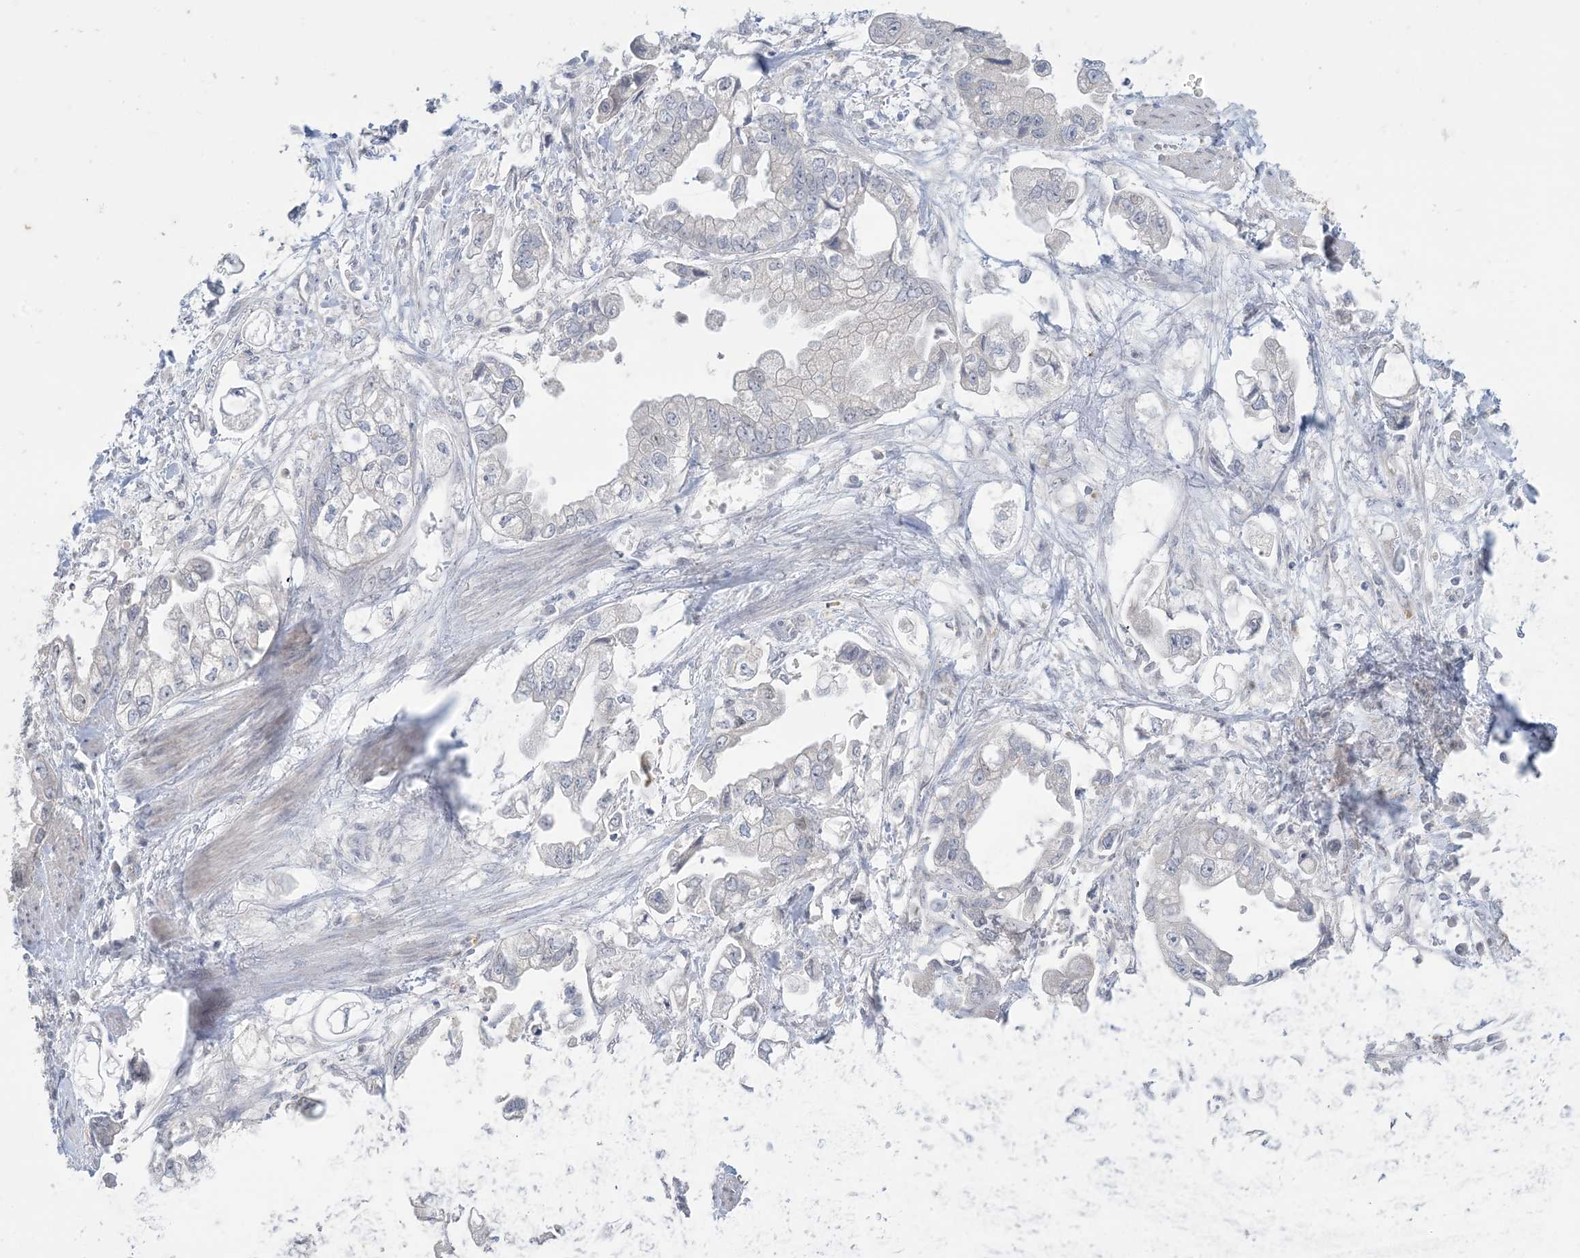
{"staining": {"intensity": "negative", "quantity": "none", "location": "none"}, "tissue": "stomach cancer", "cell_type": "Tumor cells", "image_type": "cancer", "snomed": [{"axis": "morphology", "description": "Adenocarcinoma, NOS"}, {"axis": "topography", "description": "Stomach"}], "caption": "Stomach cancer stained for a protein using IHC reveals no expression tumor cells.", "gene": "KIF3A", "patient": {"sex": "male", "age": 62}}